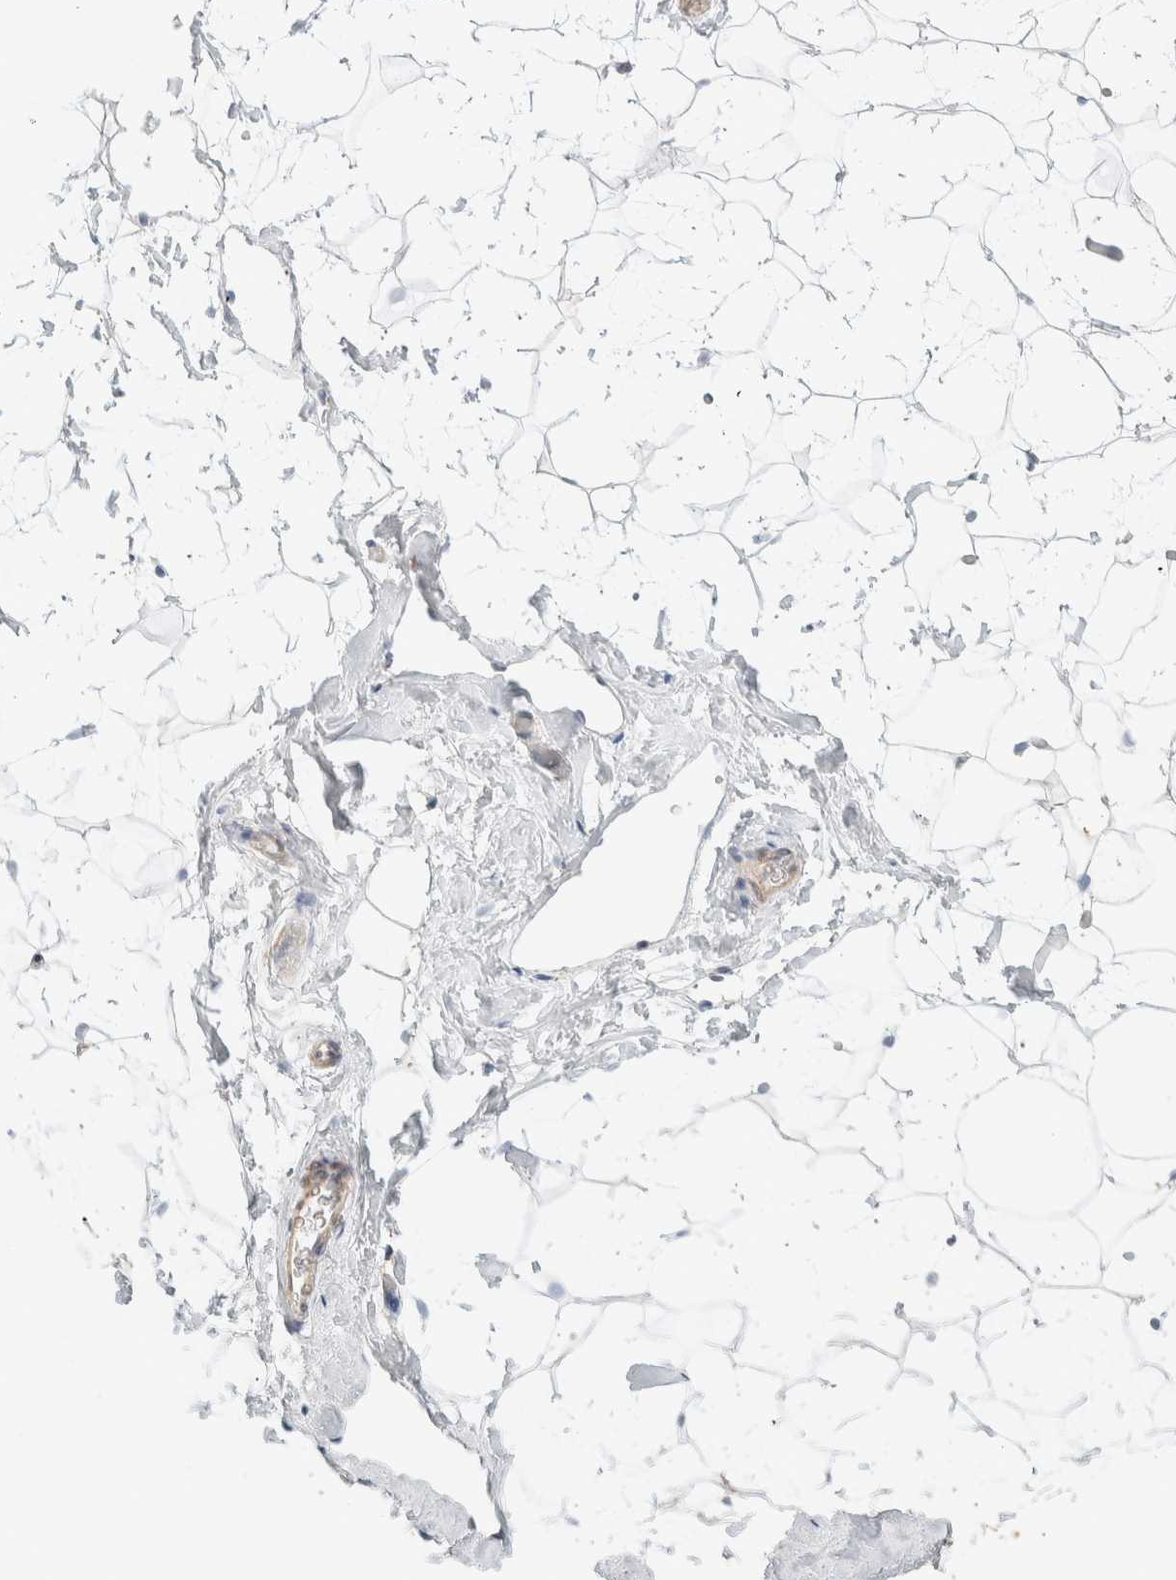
{"staining": {"intensity": "moderate", "quantity": ">75%", "location": "cytoplasmic/membranous"}, "tissue": "adipose tissue", "cell_type": "Adipocytes", "image_type": "normal", "snomed": [{"axis": "morphology", "description": "Normal tissue, NOS"}, {"axis": "morphology", "description": "Fibrosis, NOS"}, {"axis": "topography", "description": "Breast"}, {"axis": "topography", "description": "Adipose tissue"}], "caption": "DAB immunohistochemical staining of unremarkable adipose tissue displays moderate cytoplasmic/membranous protein expression in about >75% of adipocytes. The protein is stained brown, and the nuclei are stained in blue (DAB (3,3'-diaminobenzidine) IHC with brightfield microscopy, high magnification).", "gene": "GPI", "patient": {"sex": "female", "age": 39}}